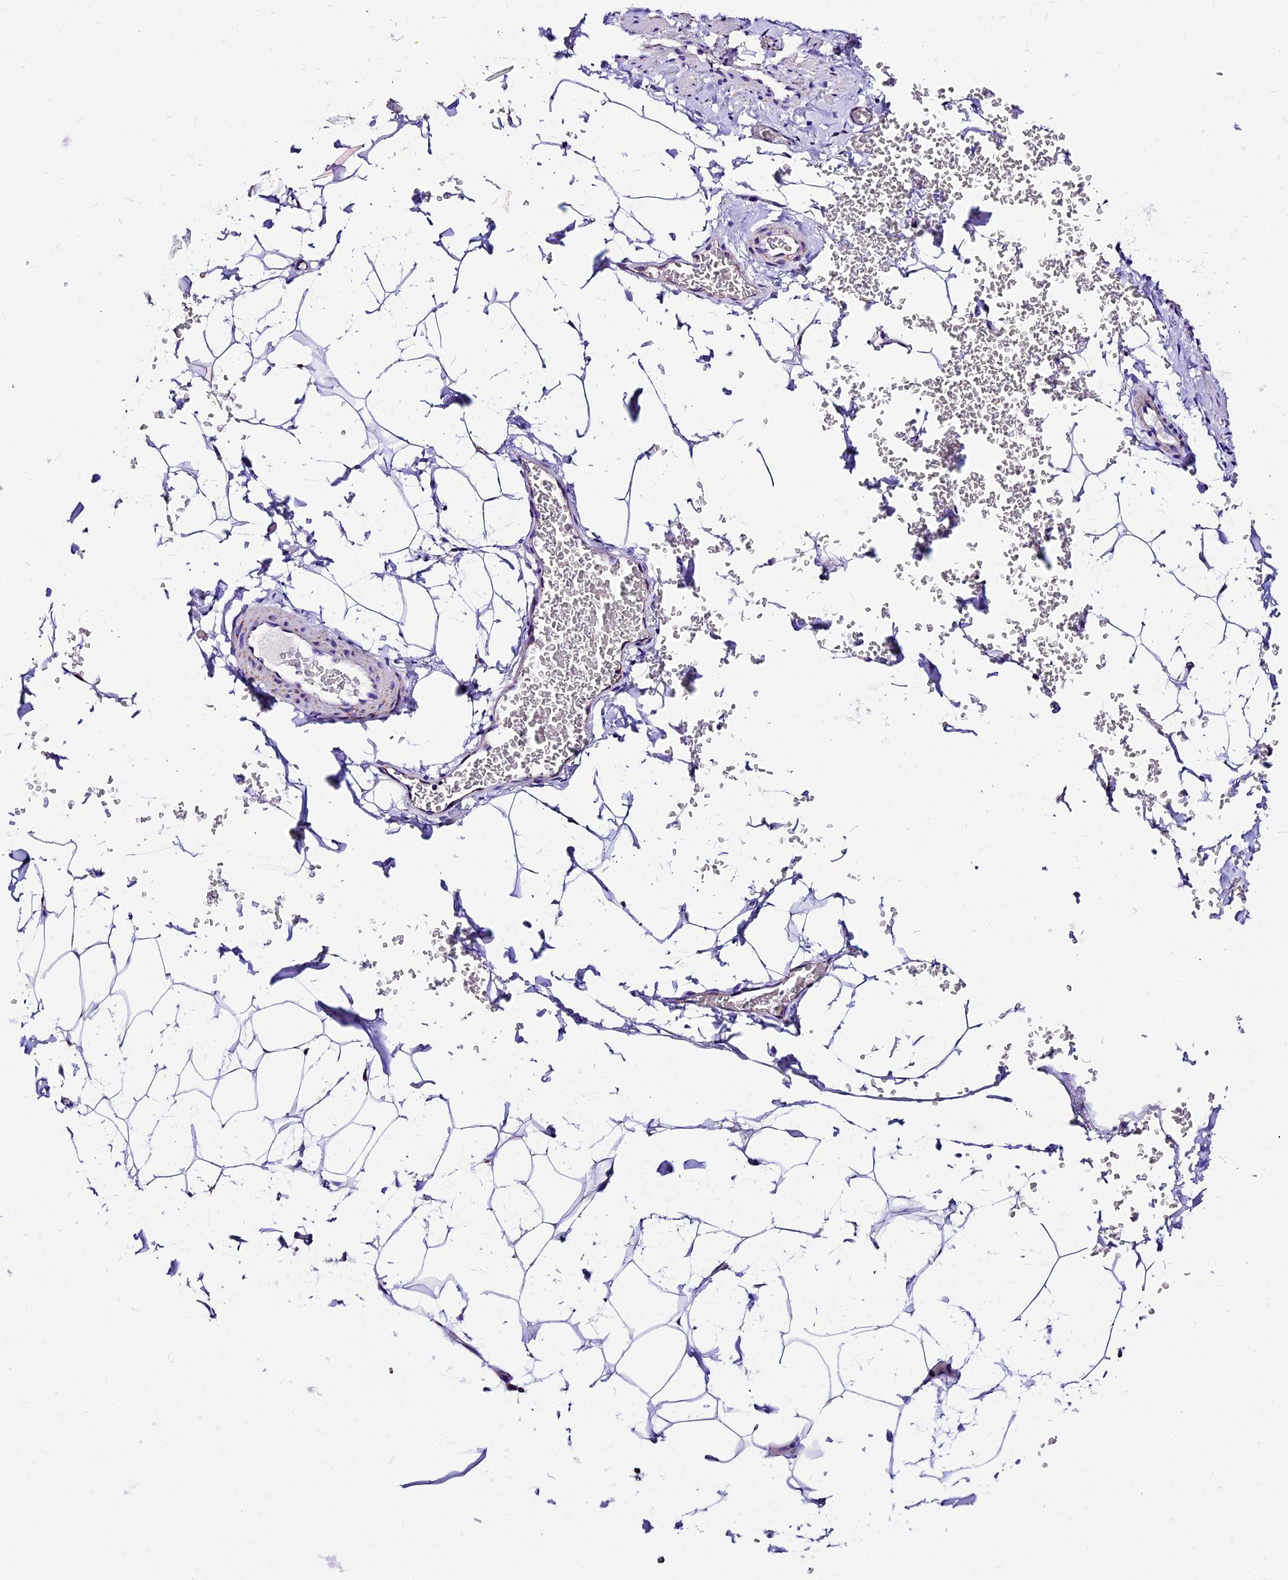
{"staining": {"intensity": "negative", "quantity": "none", "location": "none"}, "tissue": "adipose tissue", "cell_type": "Adipocytes", "image_type": "normal", "snomed": [{"axis": "morphology", "description": "Normal tissue, NOS"}, {"axis": "topography", "description": "Gallbladder"}, {"axis": "topography", "description": "Peripheral nerve tissue"}], "caption": "This is a photomicrograph of immunohistochemistry staining of benign adipose tissue, which shows no staining in adipocytes. (DAB (3,3'-diaminobenzidine) IHC, high magnification).", "gene": "DCAF5", "patient": {"sex": "male", "age": 38}}